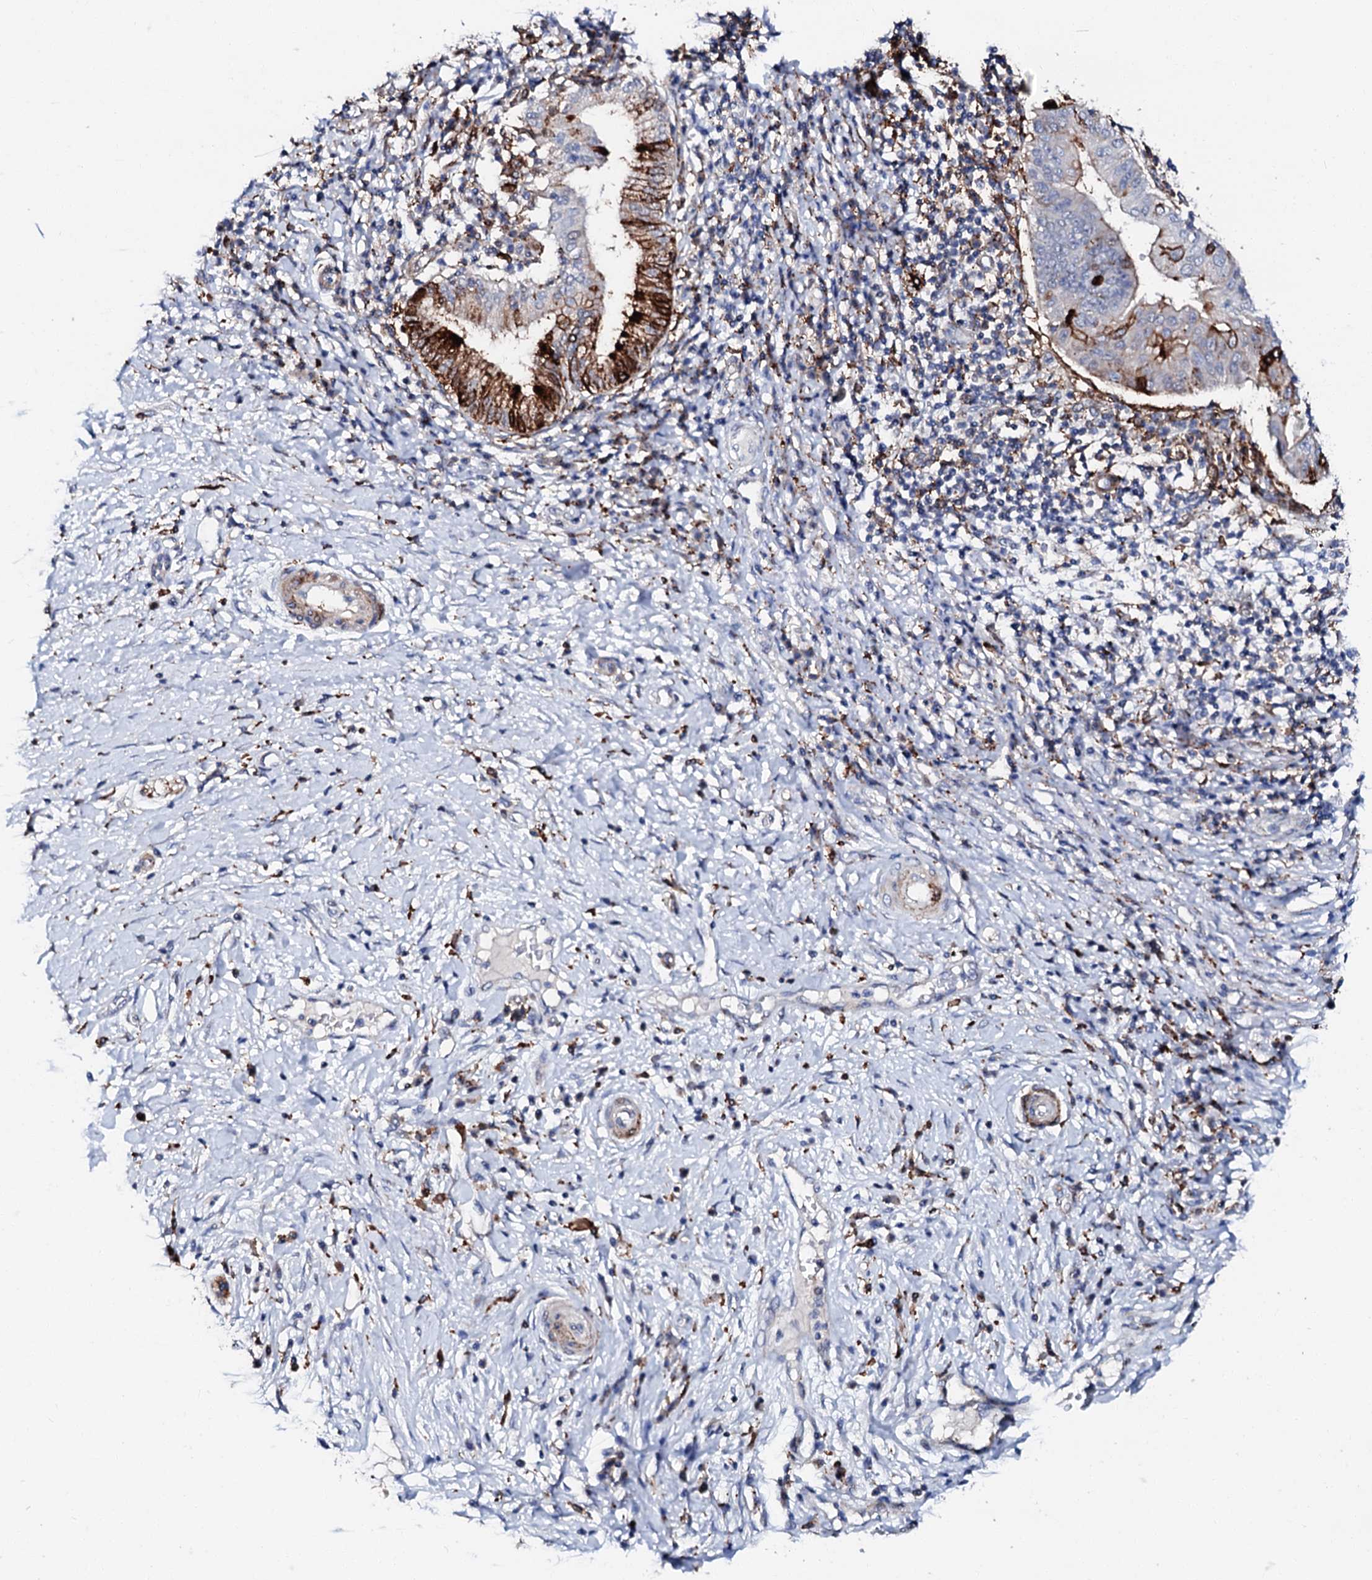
{"staining": {"intensity": "strong", "quantity": "25%-75%", "location": "cytoplasmic/membranous"}, "tissue": "pancreatic cancer", "cell_type": "Tumor cells", "image_type": "cancer", "snomed": [{"axis": "morphology", "description": "Adenocarcinoma, NOS"}, {"axis": "topography", "description": "Pancreas"}], "caption": "Pancreatic adenocarcinoma stained with DAB (3,3'-diaminobenzidine) immunohistochemistry (IHC) exhibits high levels of strong cytoplasmic/membranous staining in approximately 25%-75% of tumor cells. The protein of interest is stained brown, and the nuclei are stained in blue (DAB IHC with brightfield microscopy, high magnification).", "gene": "MED13L", "patient": {"sex": "male", "age": 68}}